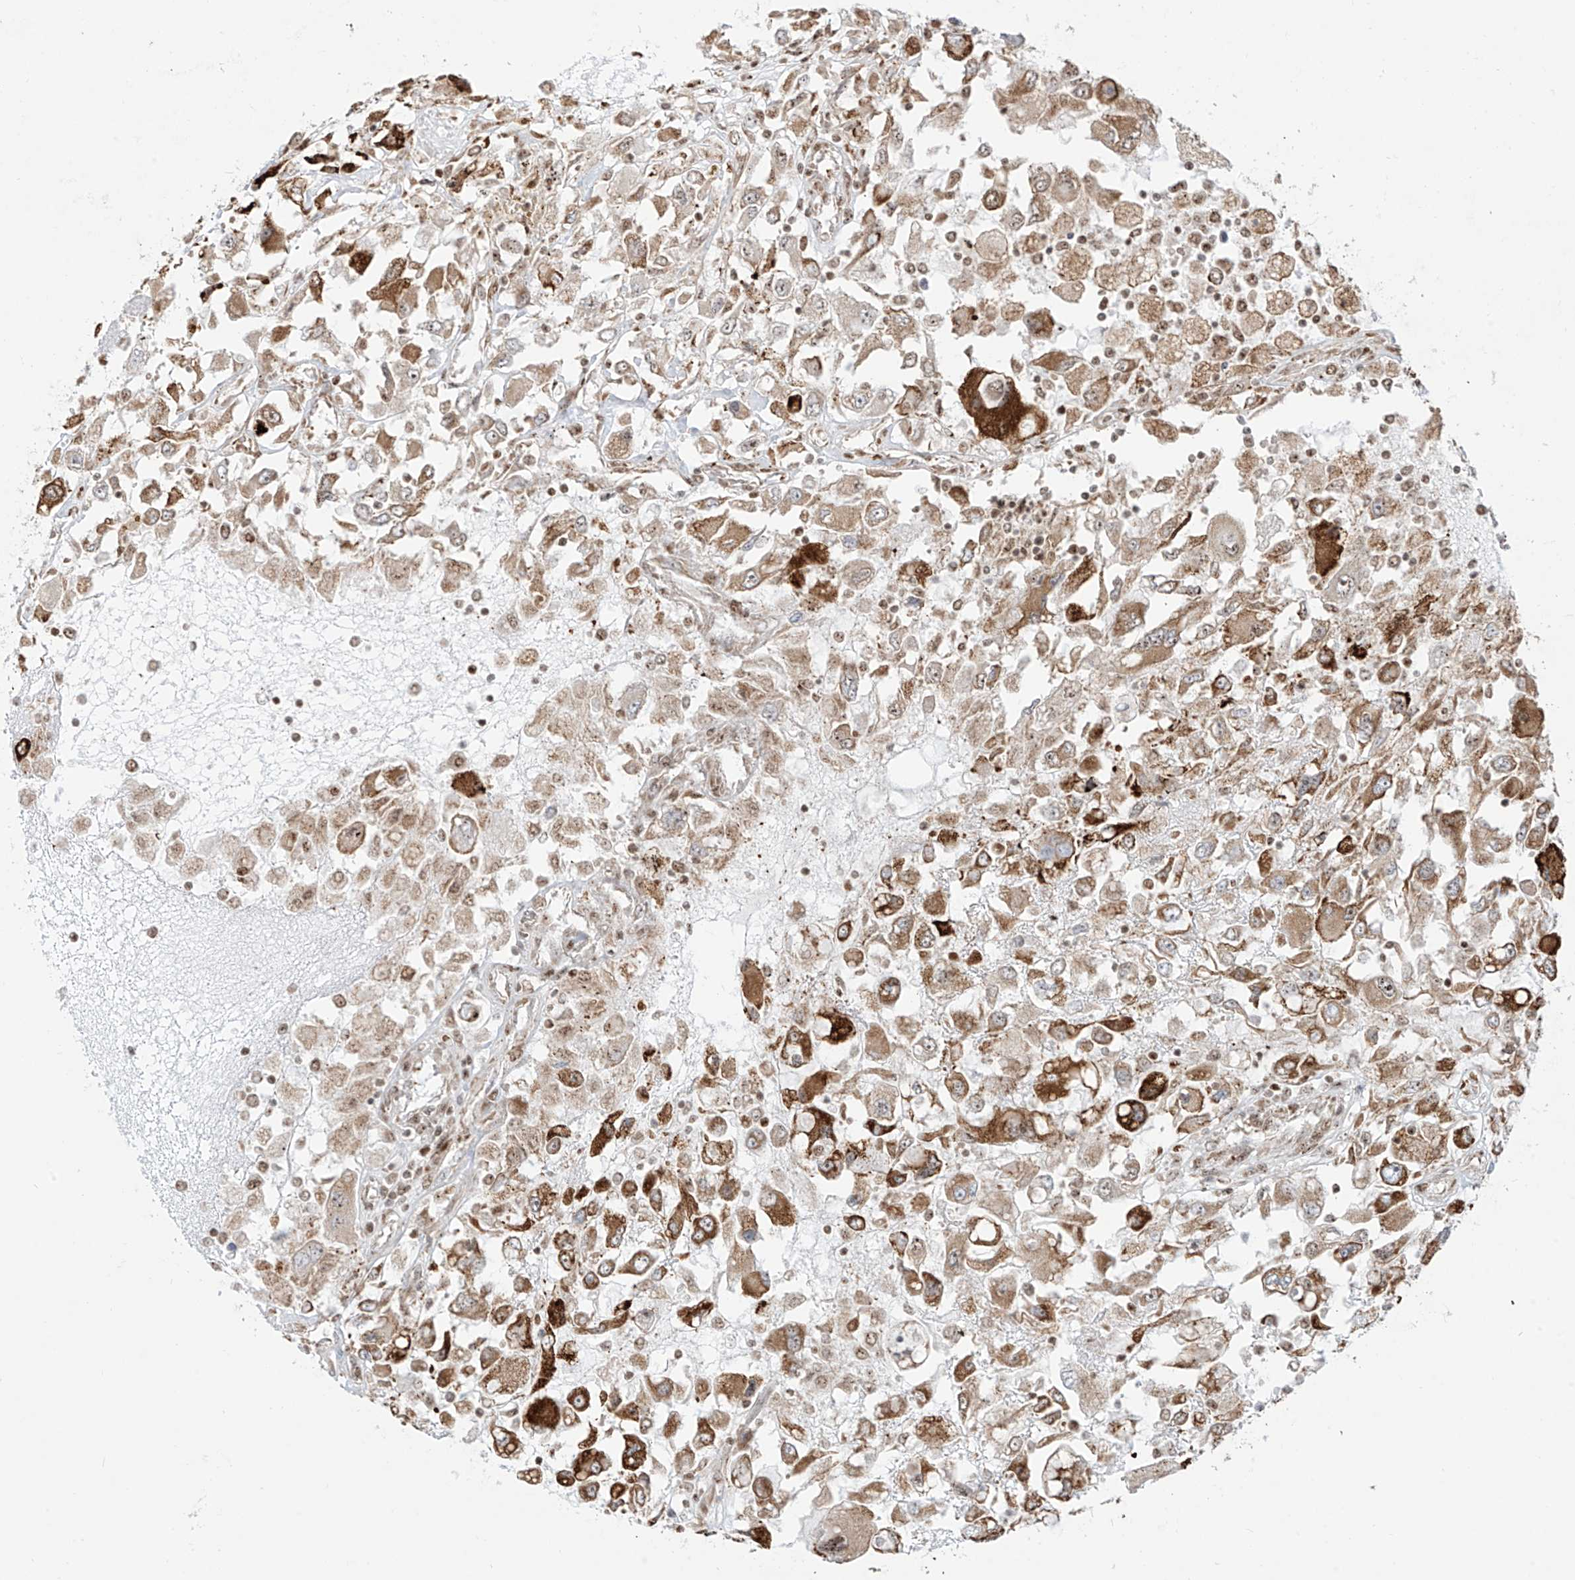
{"staining": {"intensity": "moderate", "quantity": ">75%", "location": "cytoplasmic/membranous"}, "tissue": "renal cancer", "cell_type": "Tumor cells", "image_type": "cancer", "snomed": [{"axis": "morphology", "description": "Adenocarcinoma, NOS"}, {"axis": "topography", "description": "Kidney"}], "caption": "Immunohistochemical staining of human renal cancer exhibits medium levels of moderate cytoplasmic/membranous staining in about >75% of tumor cells.", "gene": "ZBTB8A", "patient": {"sex": "female", "age": 52}}